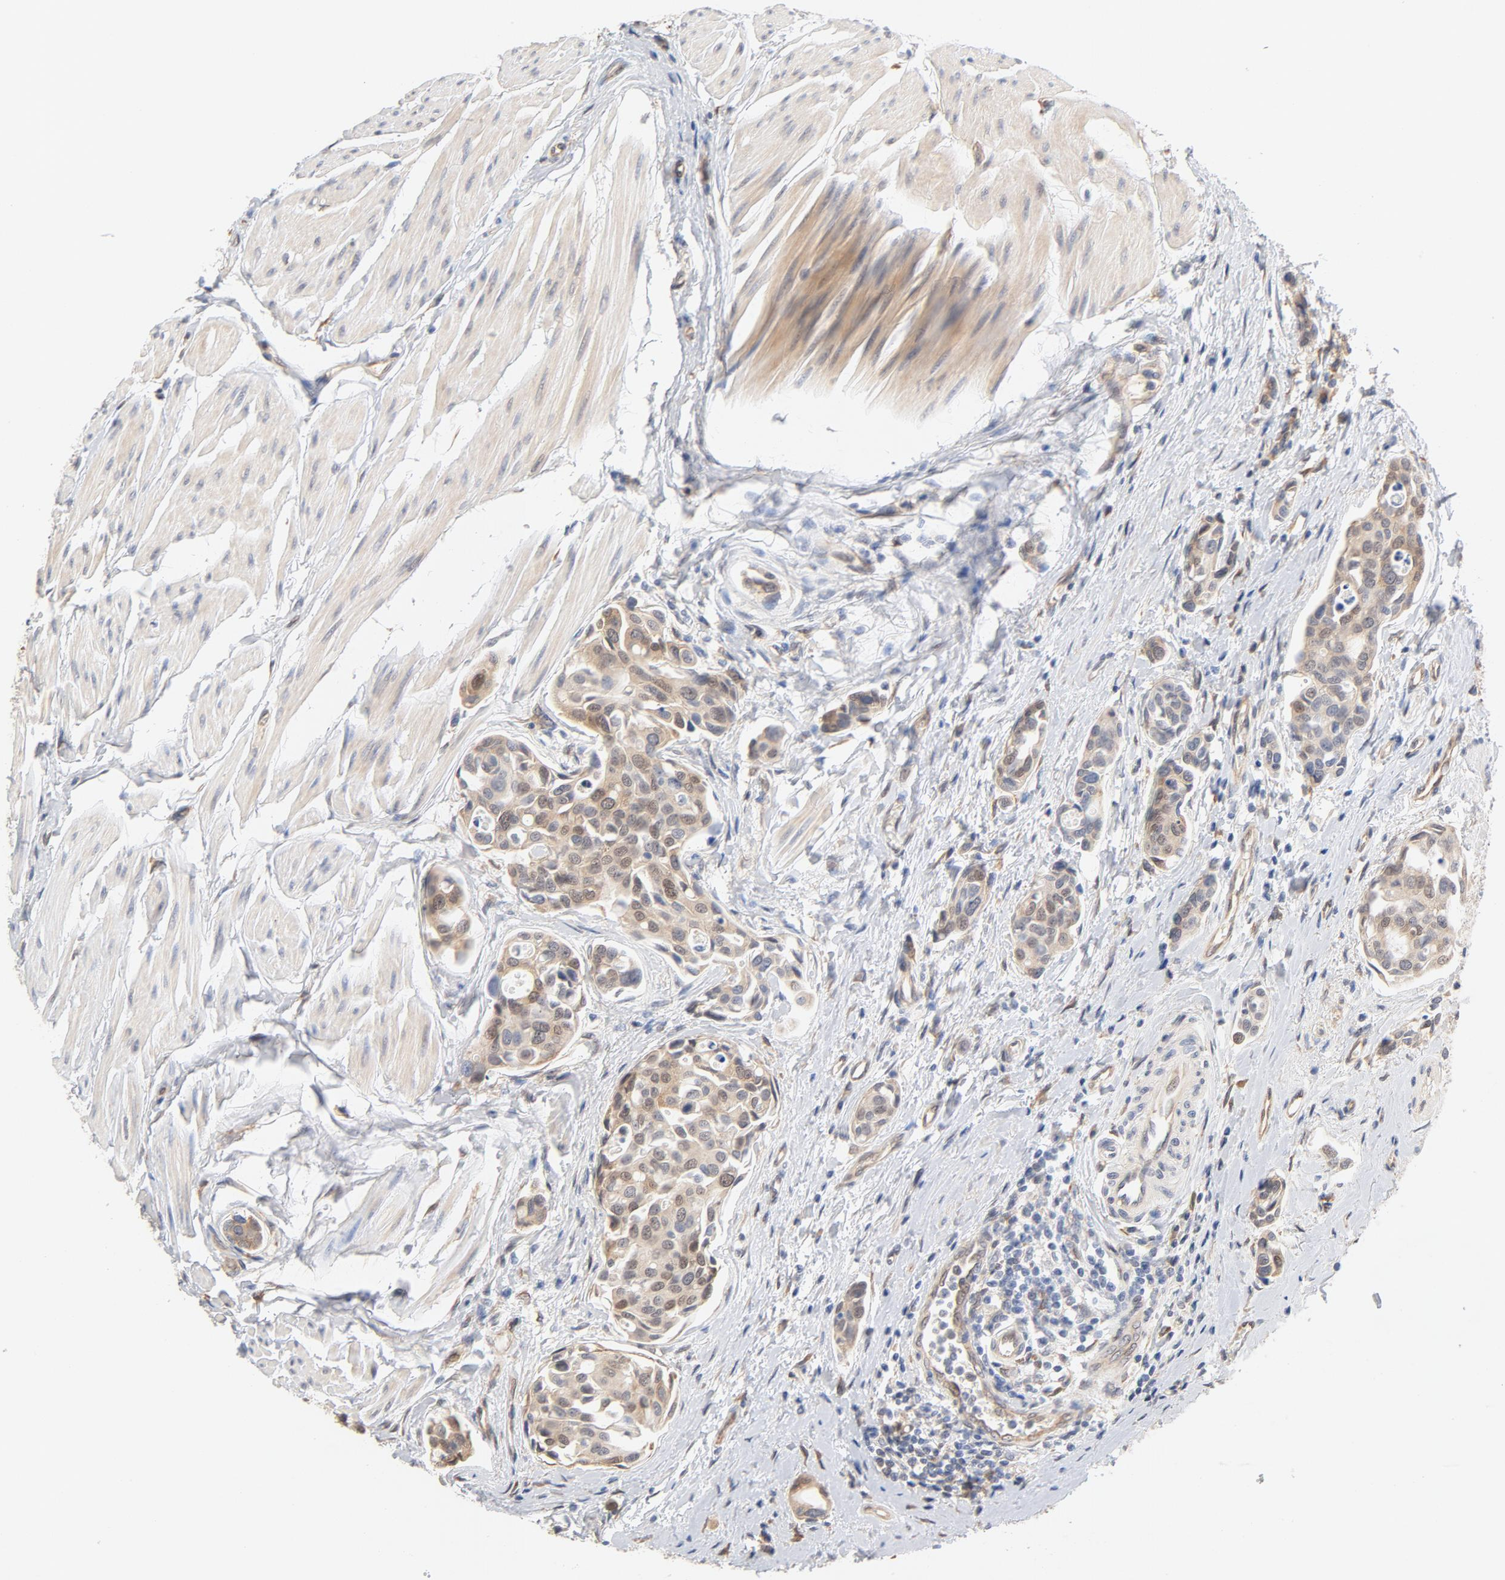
{"staining": {"intensity": "moderate", "quantity": ">75%", "location": "cytoplasmic/membranous,nuclear"}, "tissue": "urothelial cancer", "cell_type": "Tumor cells", "image_type": "cancer", "snomed": [{"axis": "morphology", "description": "Urothelial carcinoma, High grade"}, {"axis": "topography", "description": "Urinary bladder"}], "caption": "Protein analysis of high-grade urothelial carcinoma tissue demonstrates moderate cytoplasmic/membranous and nuclear positivity in approximately >75% of tumor cells.", "gene": "EIF4E", "patient": {"sex": "male", "age": 78}}